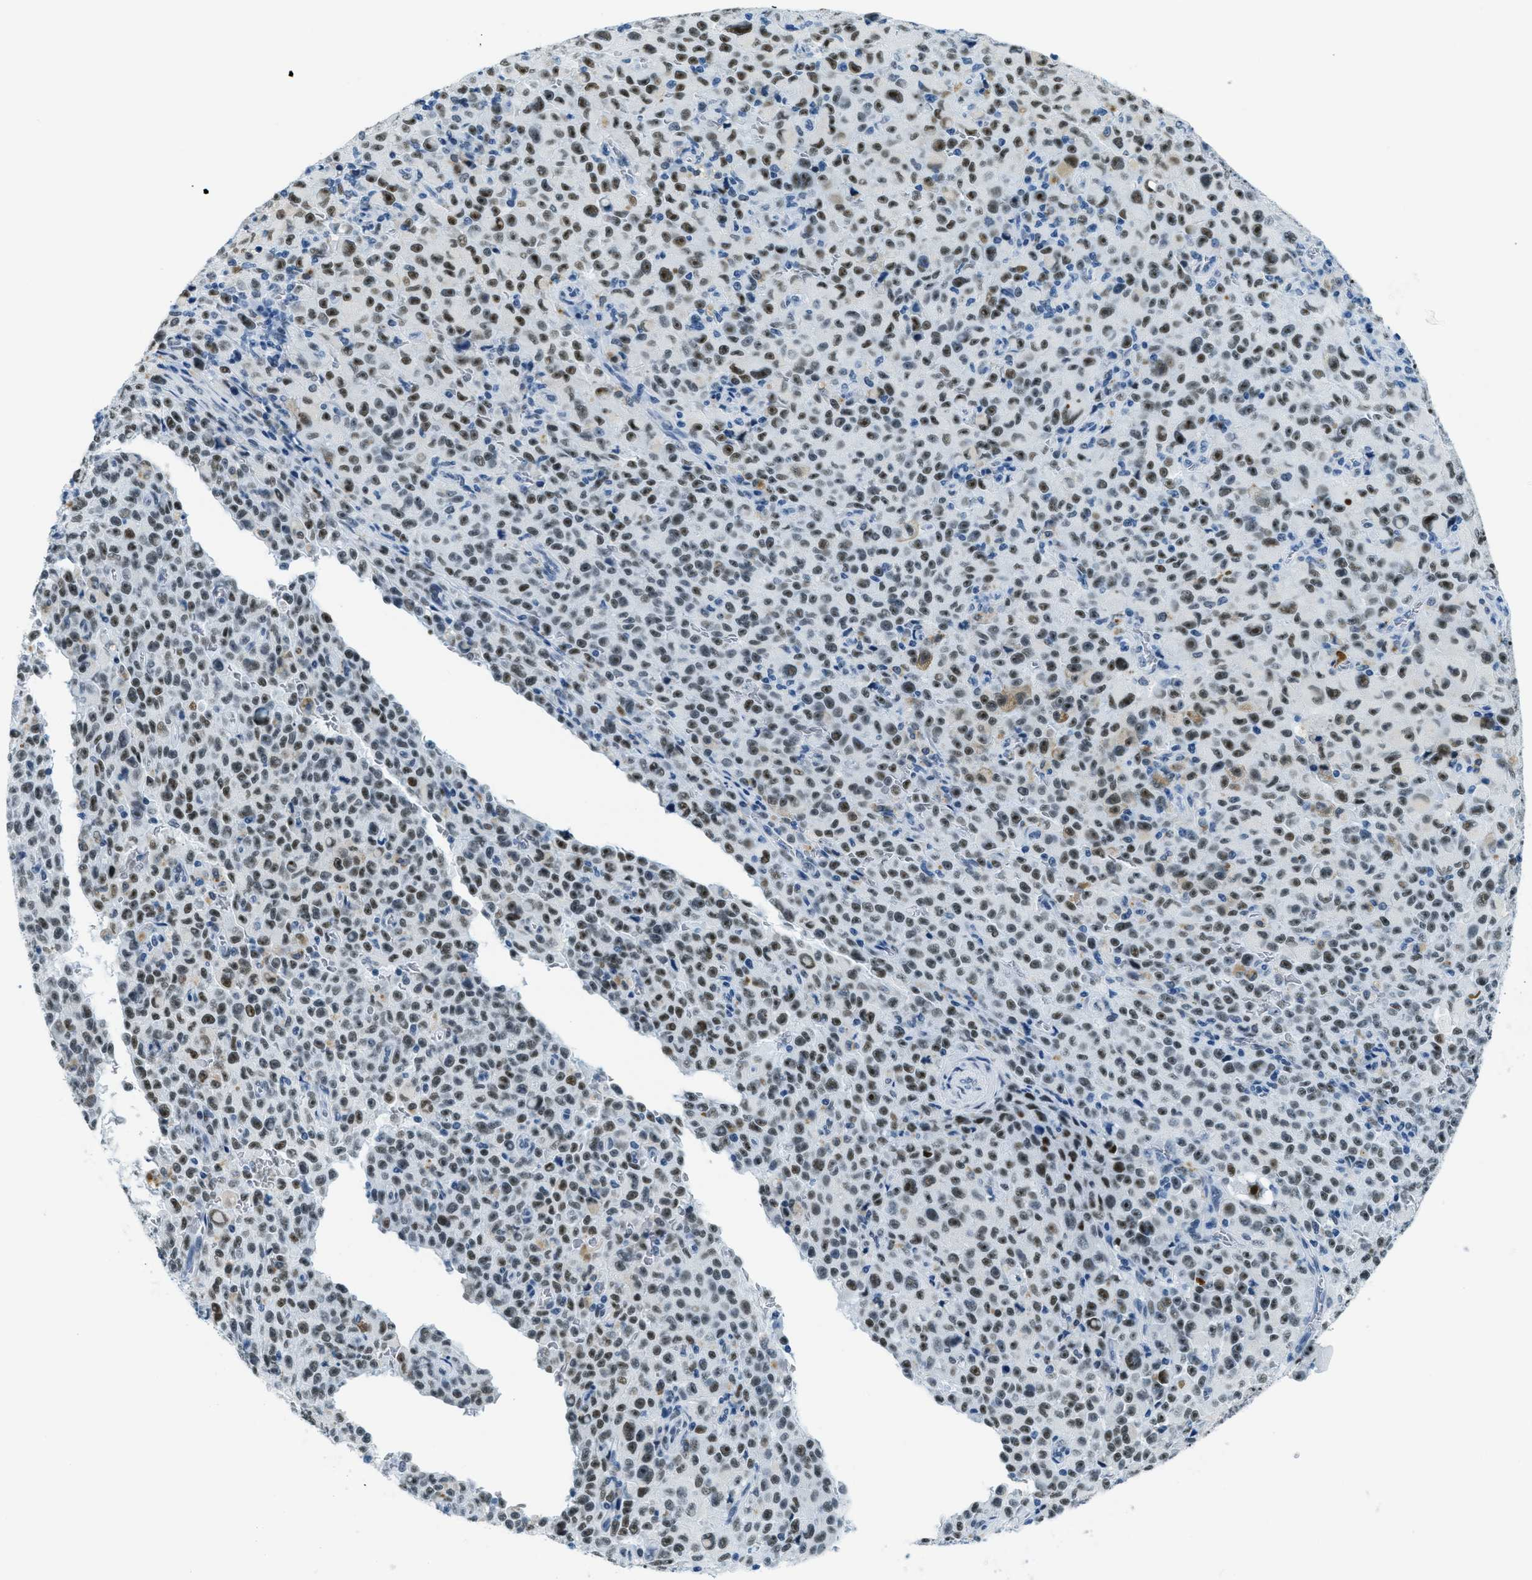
{"staining": {"intensity": "moderate", "quantity": ">75%", "location": "nuclear"}, "tissue": "melanoma", "cell_type": "Tumor cells", "image_type": "cancer", "snomed": [{"axis": "morphology", "description": "Malignant melanoma, NOS"}, {"axis": "topography", "description": "Skin"}], "caption": "Immunohistochemical staining of human melanoma reveals medium levels of moderate nuclear protein positivity in approximately >75% of tumor cells. The staining was performed using DAB (3,3'-diaminobenzidine) to visualize the protein expression in brown, while the nuclei were stained in blue with hematoxylin (Magnification: 20x).", "gene": "PLA2G2A", "patient": {"sex": "female", "age": 82}}